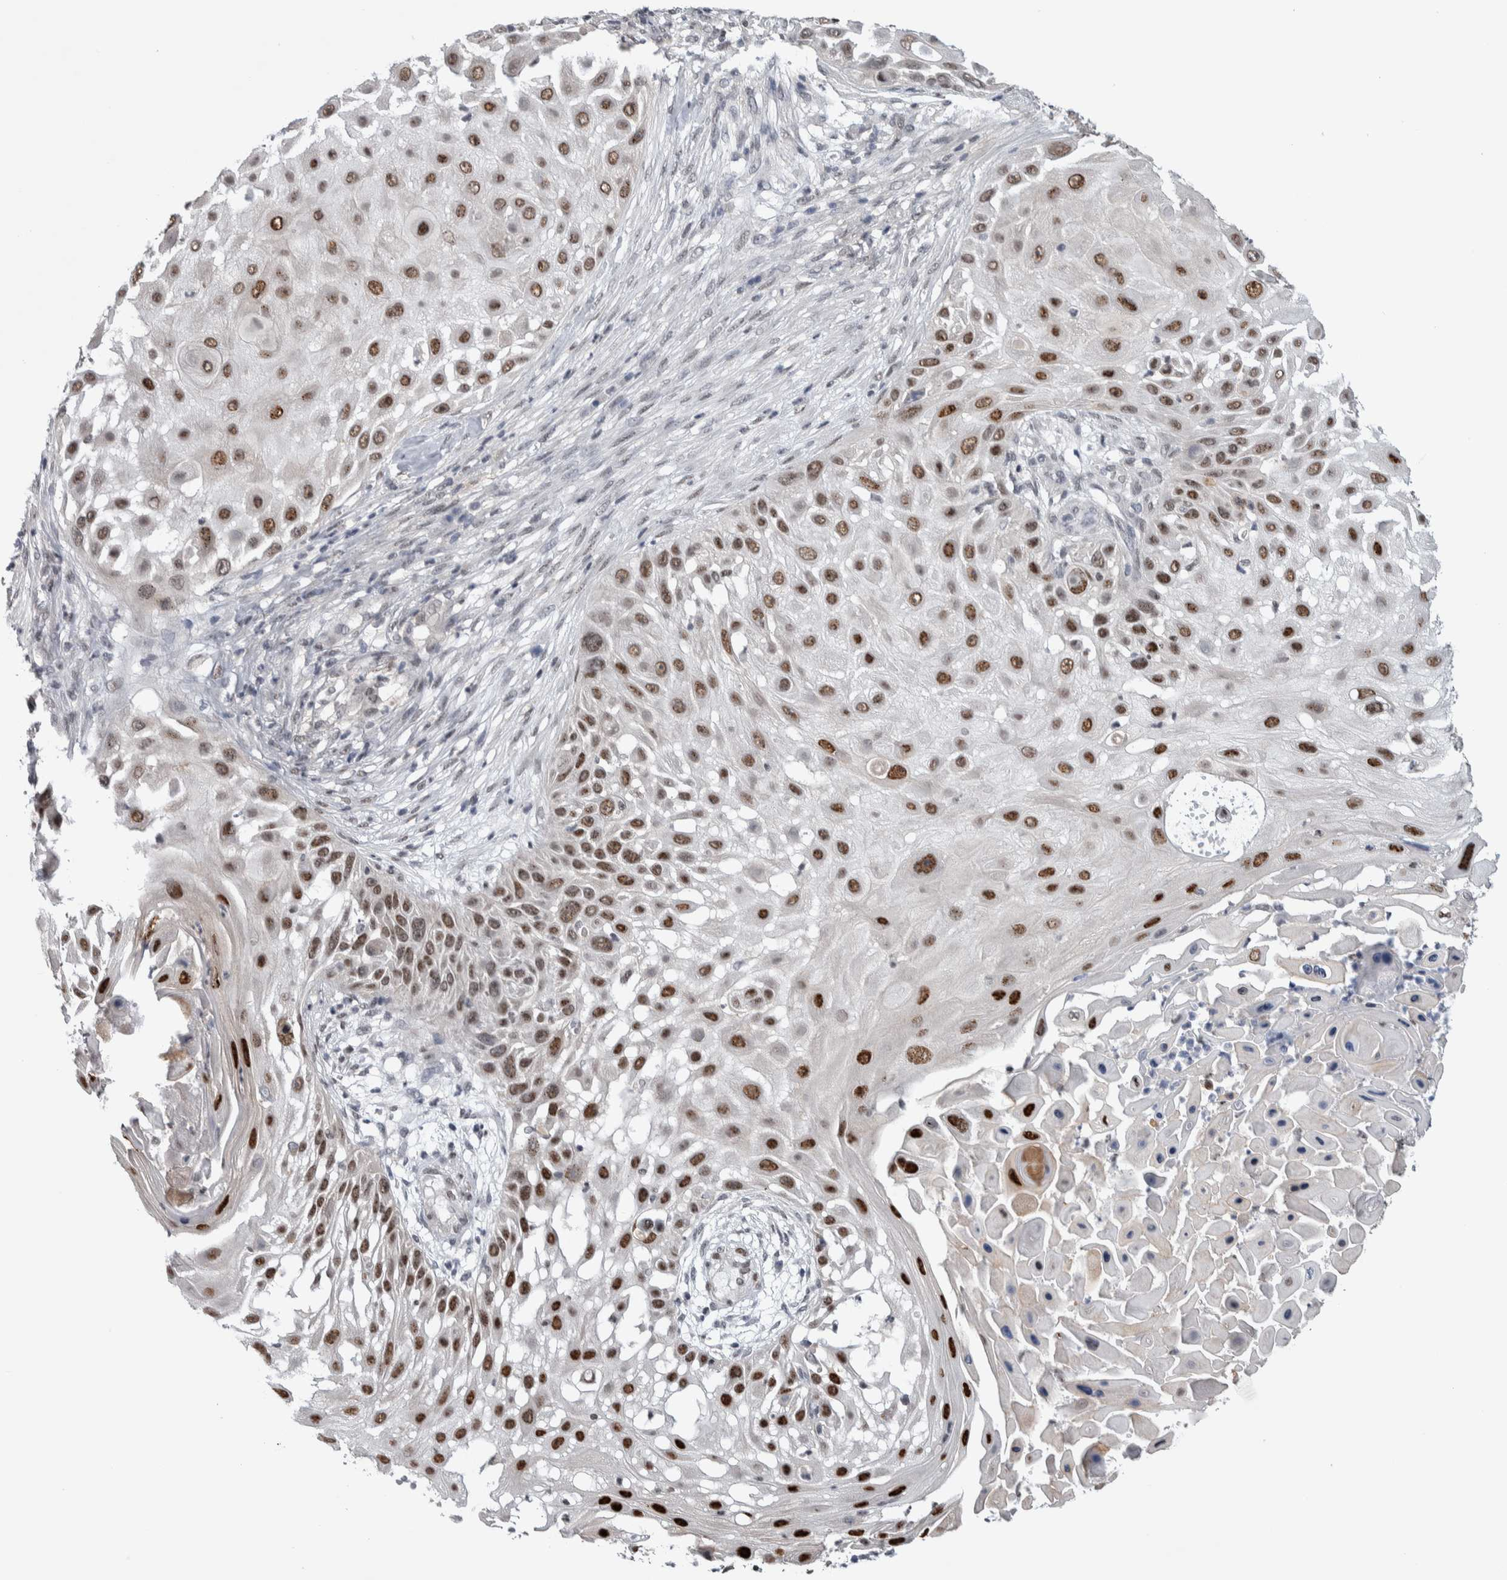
{"staining": {"intensity": "strong", "quantity": "25%-75%", "location": "nuclear"}, "tissue": "skin cancer", "cell_type": "Tumor cells", "image_type": "cancer", "snomed": [{"axis": "morphology", "description": "Squamous cell carcinoma, NOS"}, {"axis": "topography", "description": "Skin"}], "caption": "Protein expression analysis of human skin cancer reveals strong nuclear staining in approximately 25%-75% of tumor cells.", "gene": "TAX1BP1", "patient": {"sex": "female", "age": 44}}